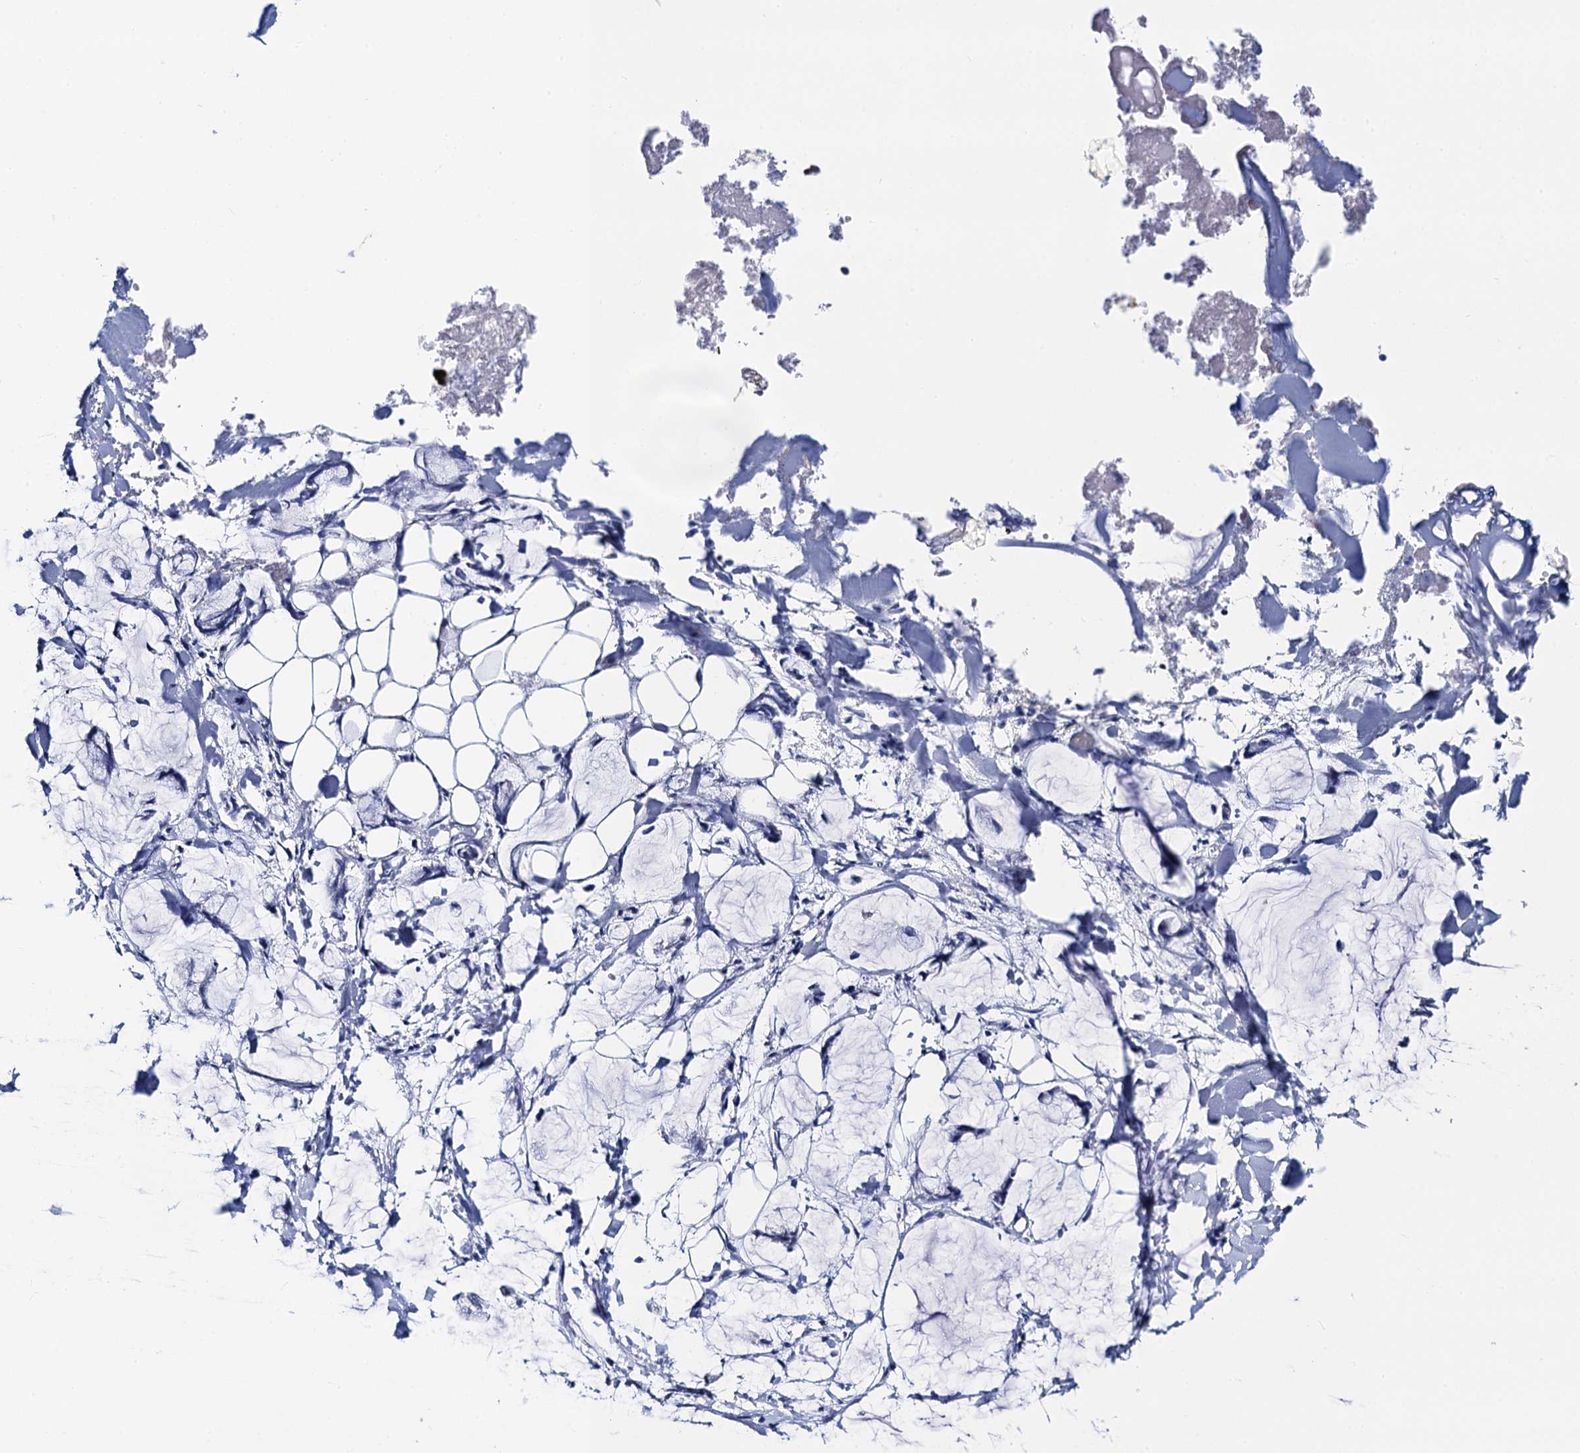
{"staining": {"intensity": "negative", "quantity": "none", "location": "none"}, "tissue": "adipose tissue", "cell_type": "Adipocytes", "image_type": "normal", "snomed": [{"axis": "morphology", "description": "Normal tissue, NOS"}, {"axis": "morphology", "description": "Adenocarcinoma, NOS"}, {"axis": "topography", "description": "Colon"}, {"axis": "topography", "description": "Peripheral nerve tissue"}], "caption": "The micrograph displays no significant positivity in adipocytes of adipose tissue. (DAB IHC with hematoxylin counter stain).", "gene": "ACADSB", "patient": {"sex": "male", "age": 14}}